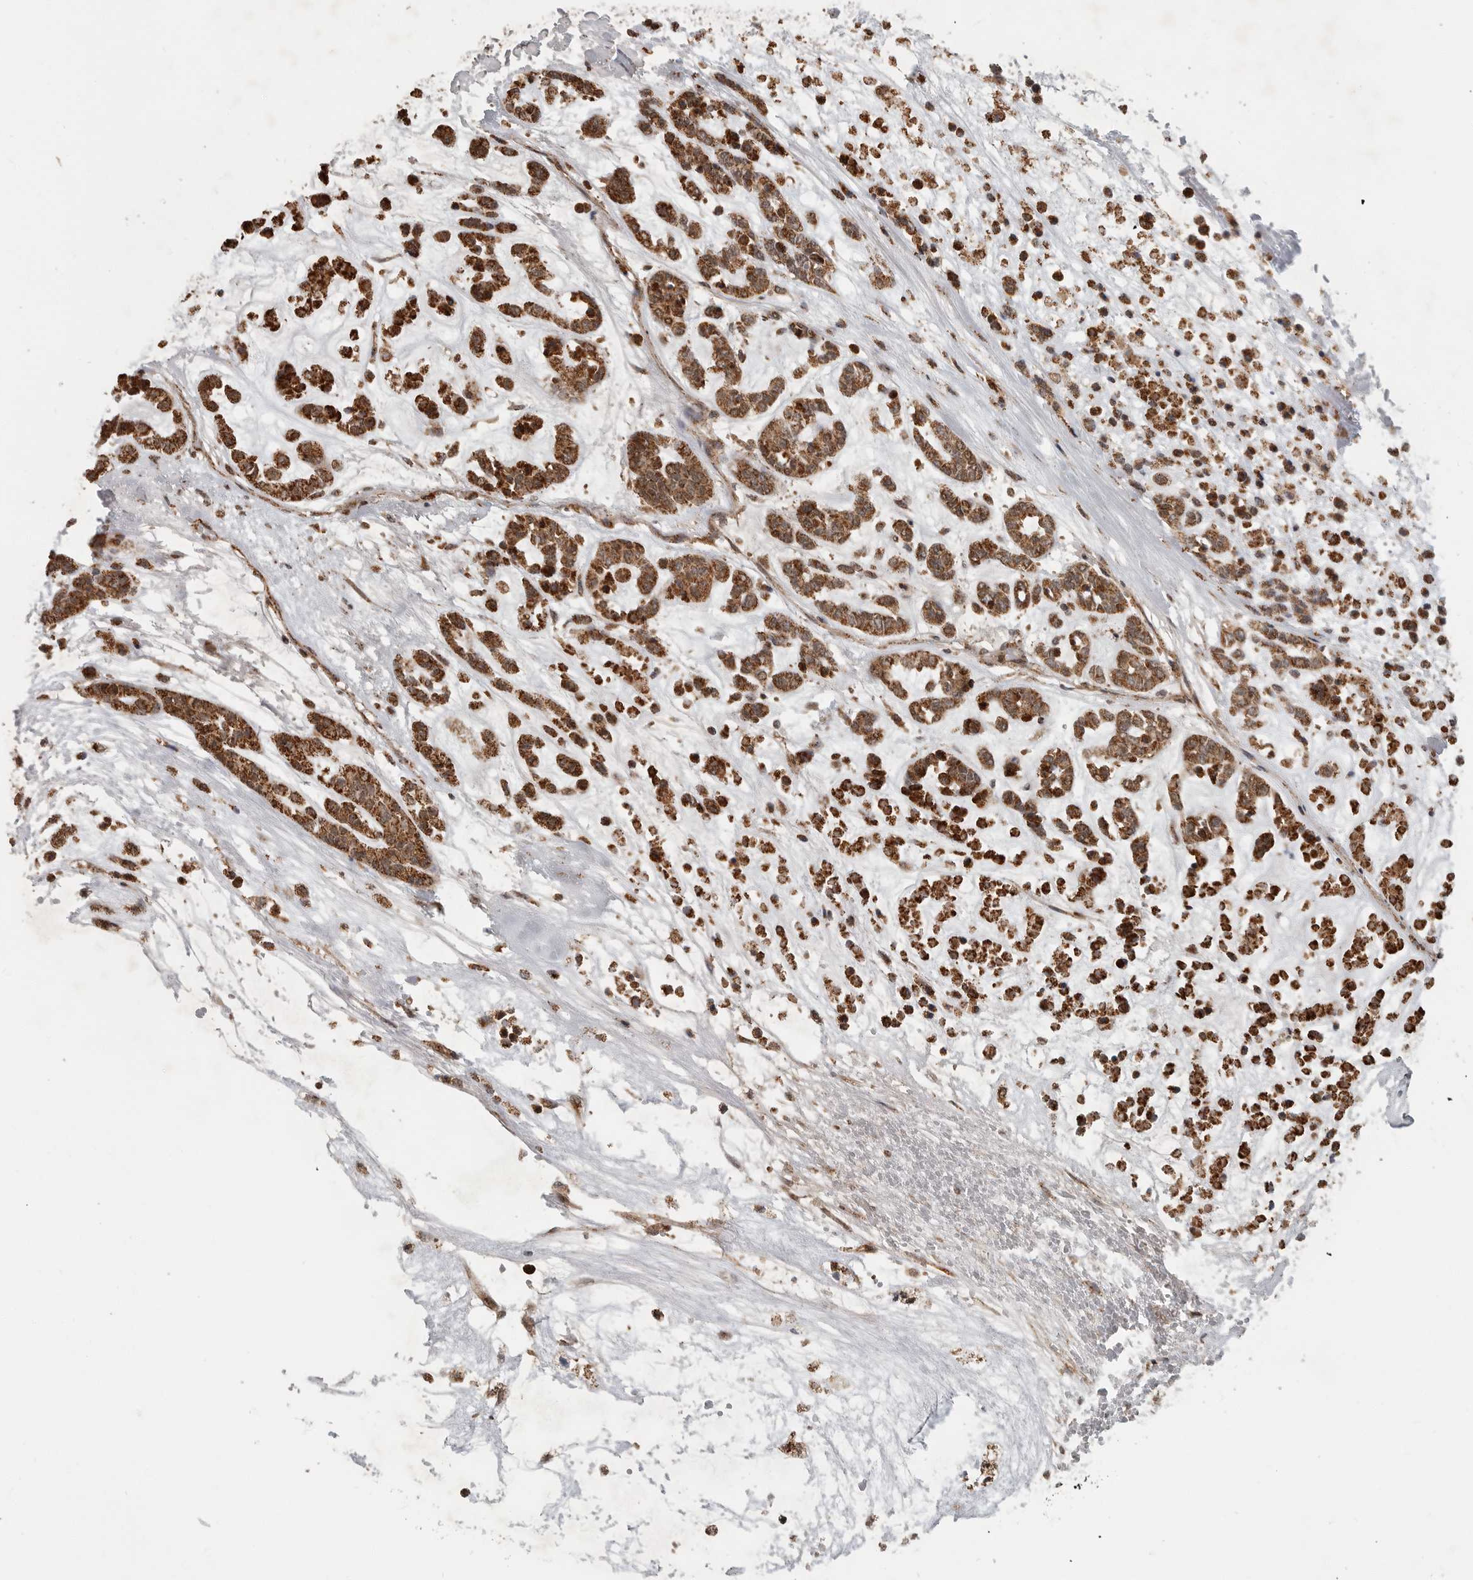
{"staining": {"intensity": "strong", "quantity": ">75%", "location": "cytoplasmic/membranous"}, "tissue": "head and neck cancer", "cell_type": "Tumor cells", "image_type": "cancer", "snomed": [{"axis": "morphology", "description": "Adenocarcinoma, NOS"}, {"axis": "morphology", "description": "Adenoma, NOS"}, {"axis": "topography", "description": "Head-Neck"}], "caption": "Immunohistochemical staining of head and neck cancer (adenoma) exhibits high levels of strong cytoplasmic/membranous protein expression in about >75% of tumor cells.", "gene": "GCNT2", "patient": {"sex": "female", "age": 55}}